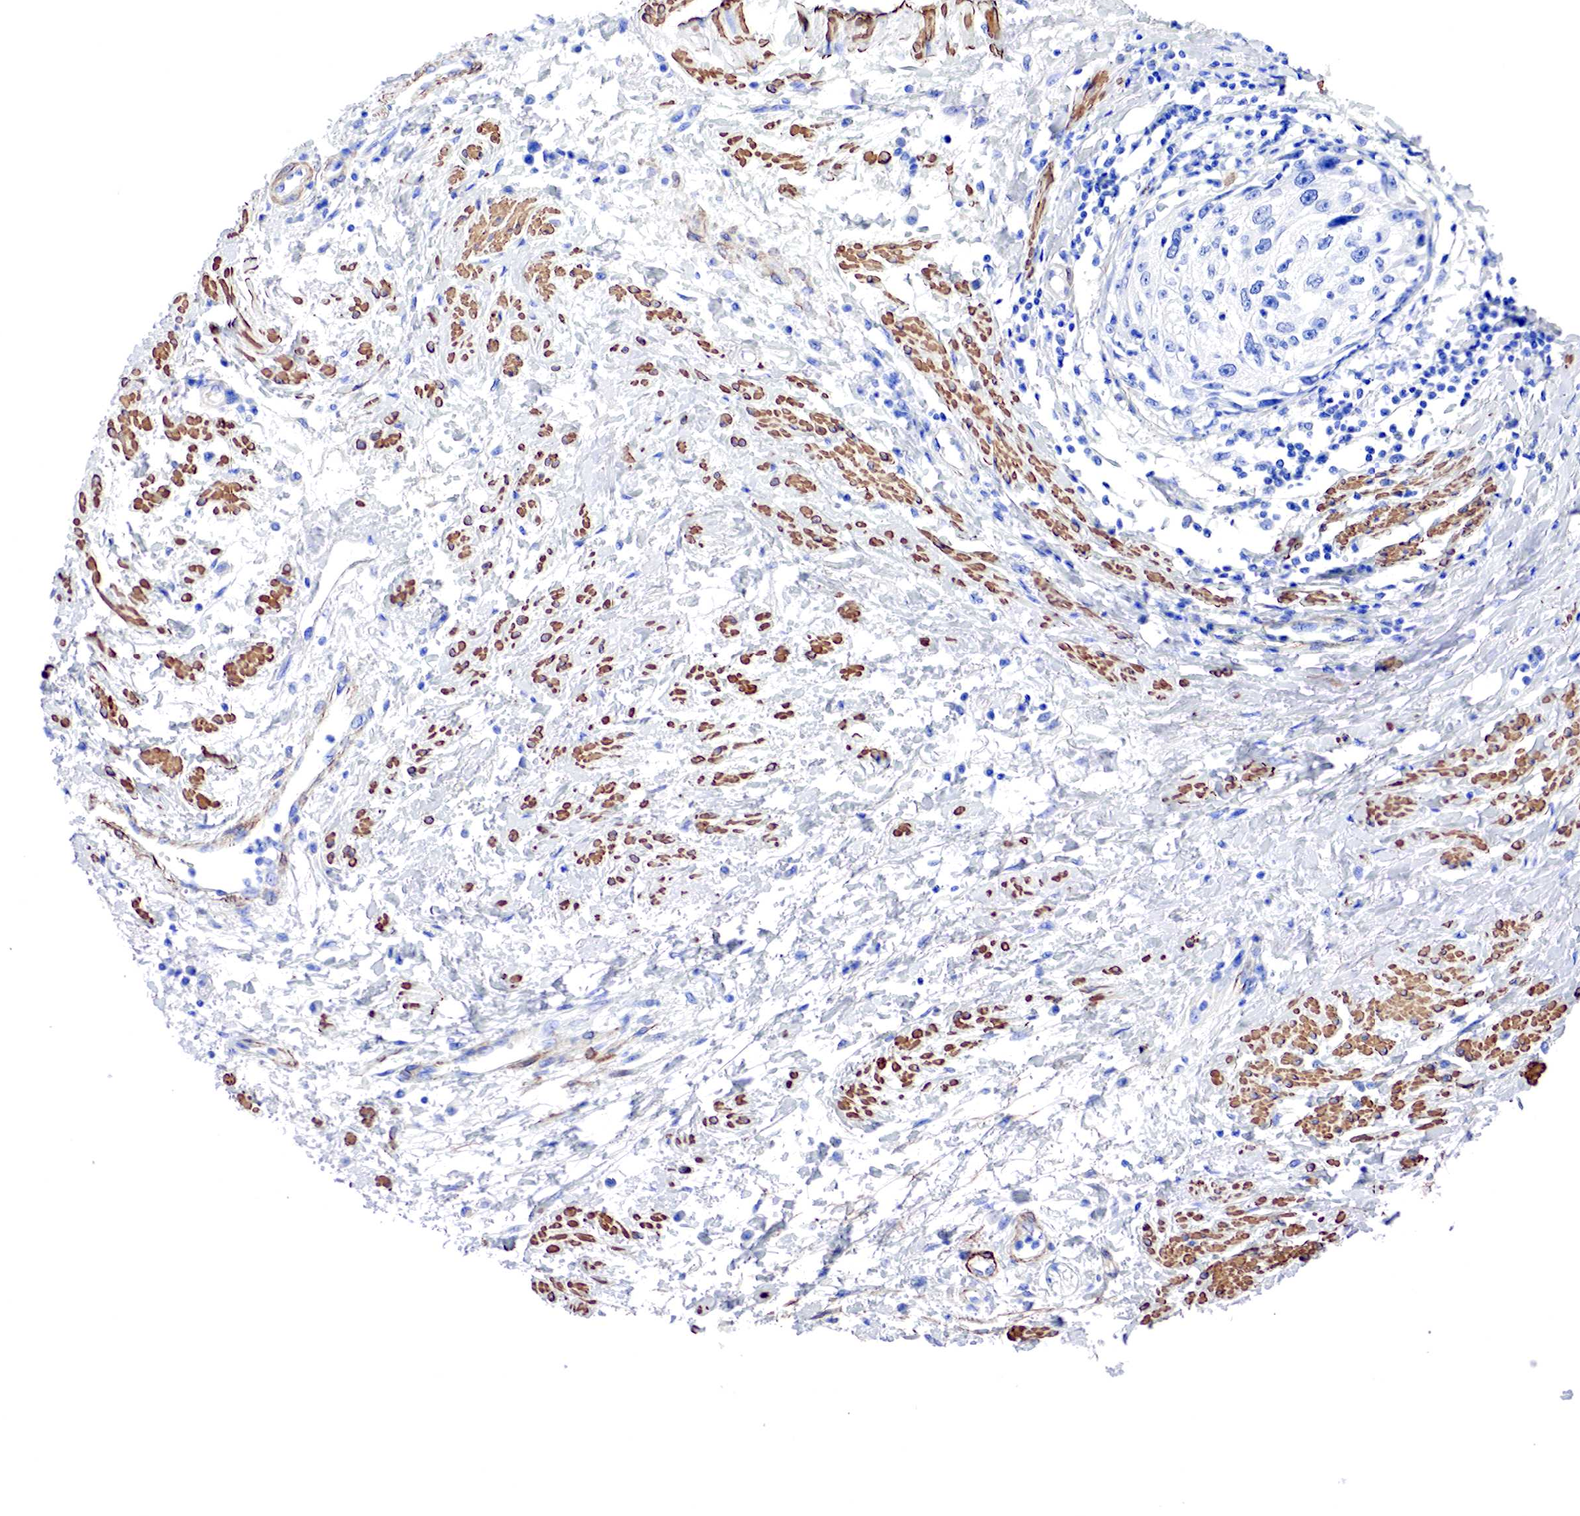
{"staining": {"intensity": "moderate", "quantity": "25%-75%", "location": "cytoplasmic/membranous"}, "tissue": "cervical cancer", "cell_type": "Tumor cells", "image_type": "cancer", "snomed": [{"axis": "morphology", "description": "Squamous cell carcinoma, NOS"}, {"axis": "topography", "description": "Cervix"}], "caption": "This is a micrograph of immunohistochemistry staining of cervical squamous cell carcinoma, which shows moderate expression in the cytoplasmic/membranous of tumor cells.", "gene": "TPM1", "patient": {"sex": "female", "age": 57}}